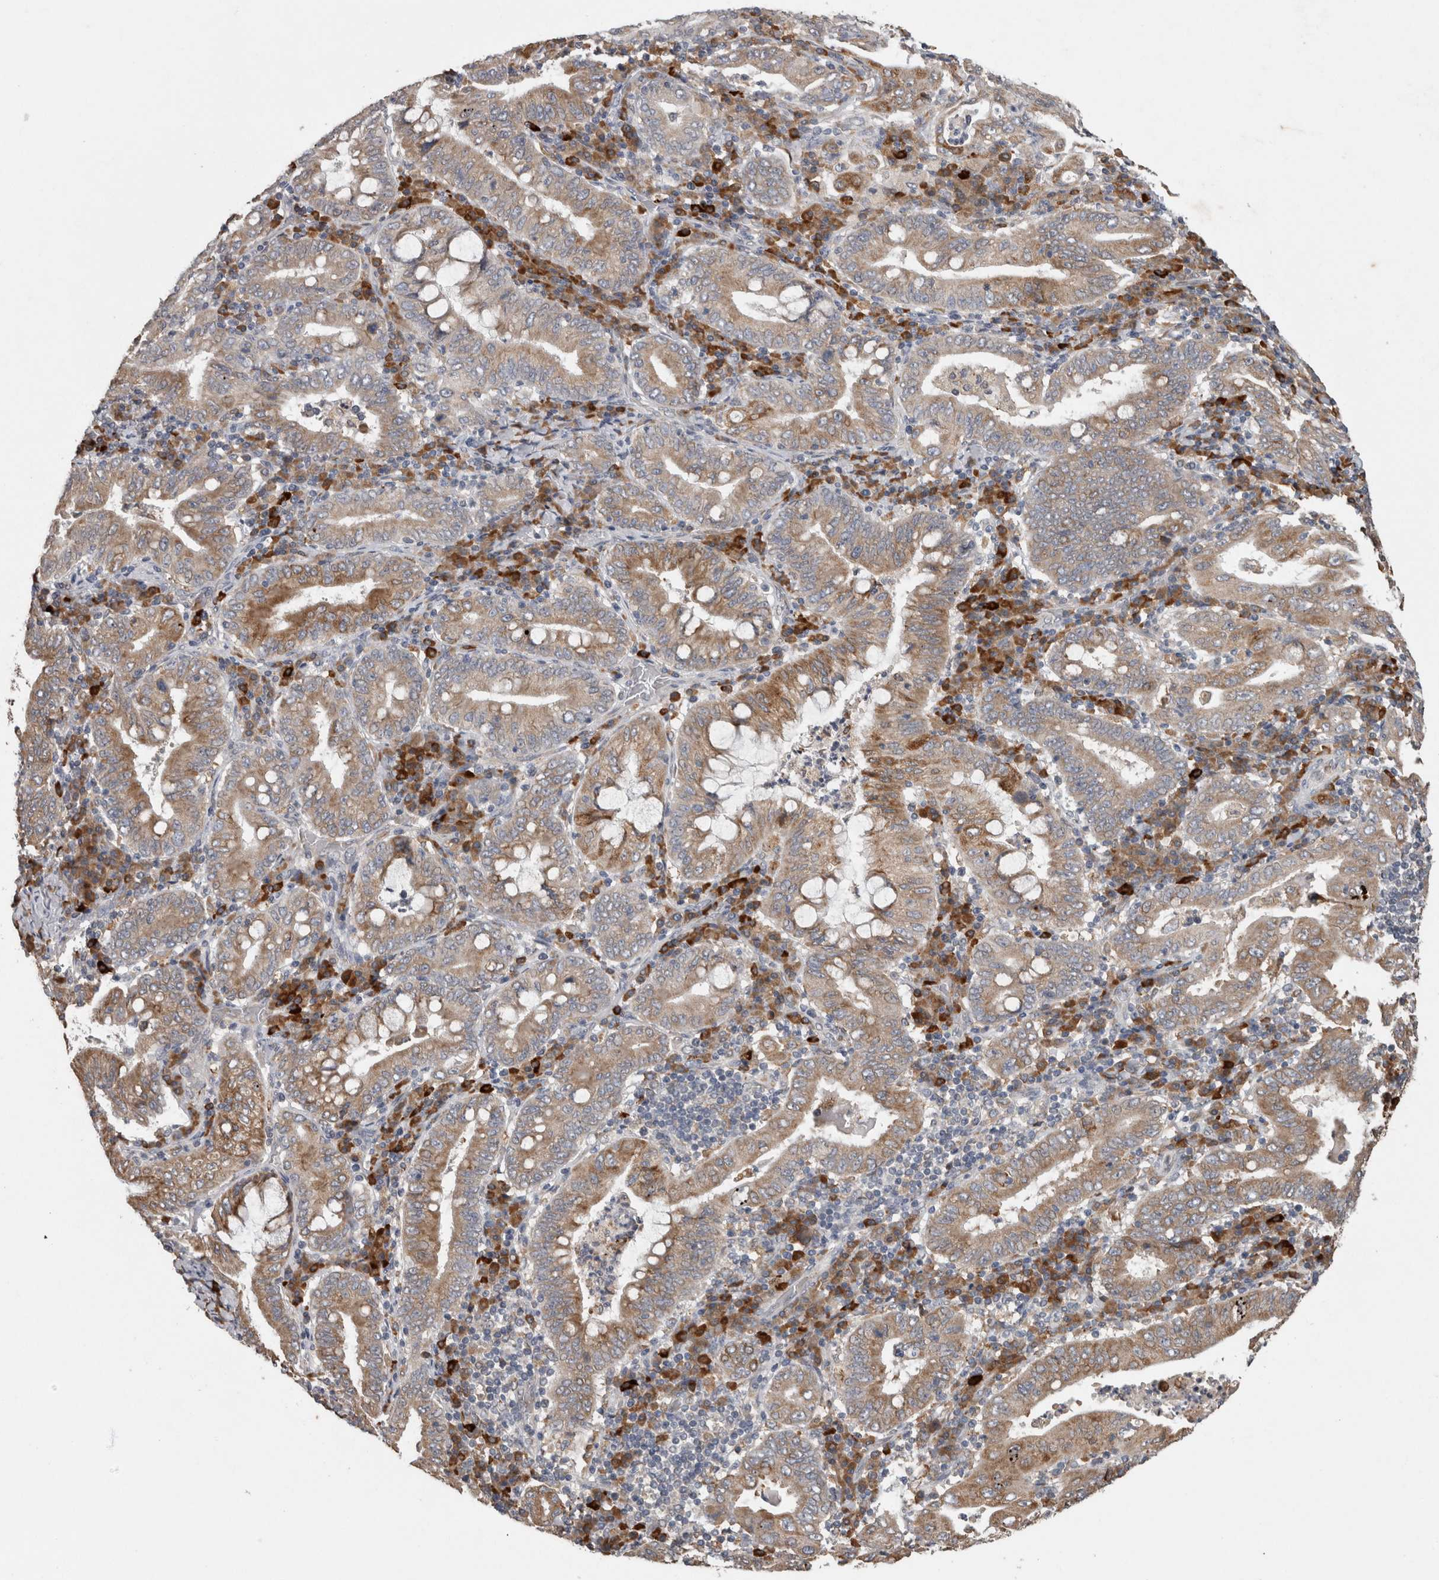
{"staining": {"intensity": "moderate", "quantity": "25%-75%", "location": "cytoplasmic/membranous"}, "tissue": "stomach cancer", "cell_type": "Tumor cells", "image_type": "cancer", "snomed": [{"axis": "morphology", "description": "Normal tissue, NOS"}, {"axis": "morphology", "description": "Adenocarcinoma, NOS"}, {"axis": "topography", "description": "Esophagus"}, {"axis": "topography", "description": "Stomach, upper"}, {"axis": "topography", "description": "Peripheral nerve tissue"}], "caption": "Human stomach adenocarcinoma stained with a protein marker exhibits moderate staining in tumor cells.", "gene": "ADGRL3", "patient": {"sex": "male", "age": 62}}